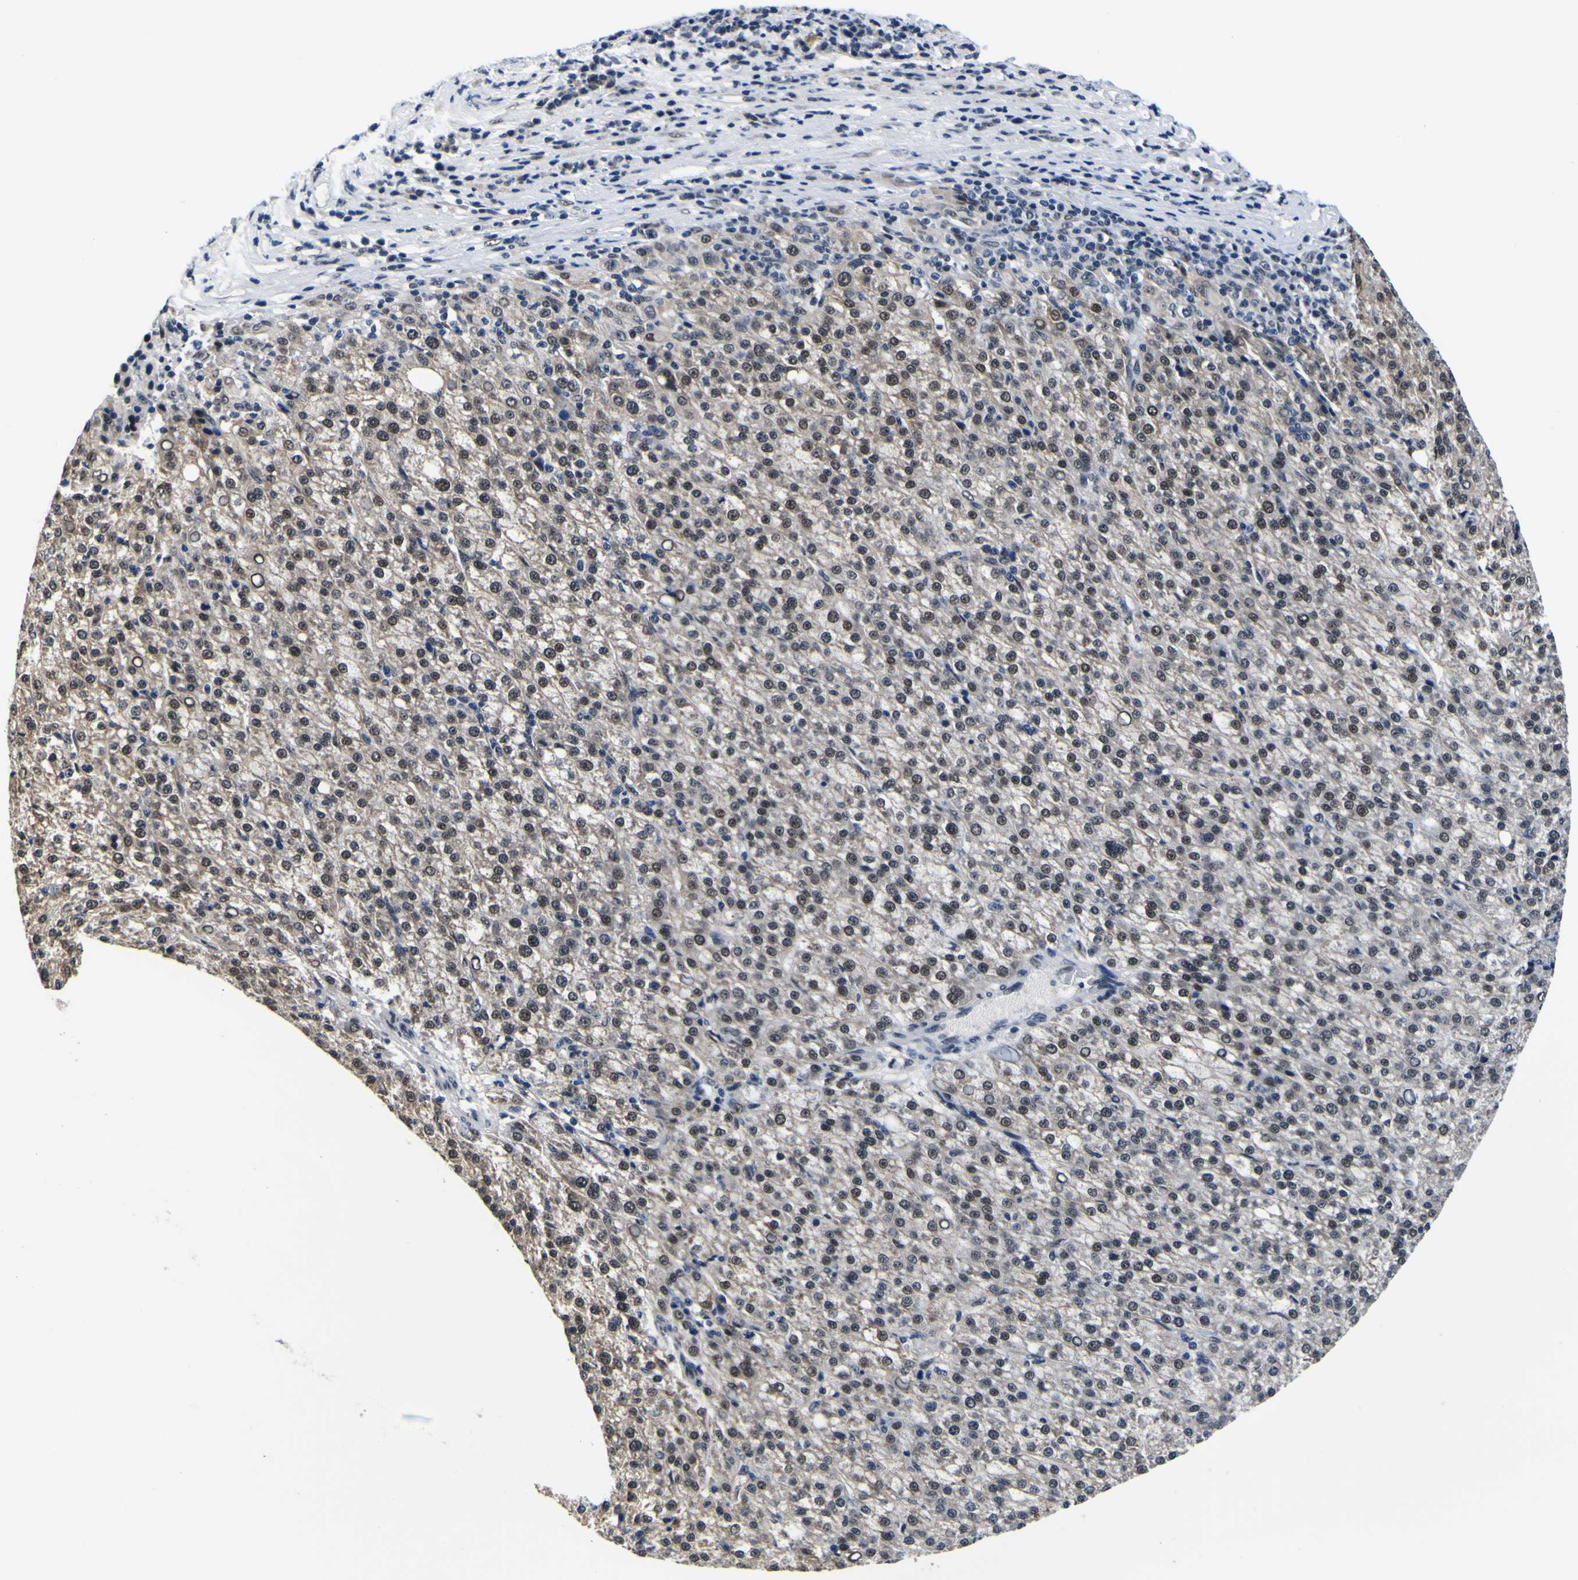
{"staining": {"intensity": "moderate", "quantity": "25%-75%", "location": "nuclear"}, "tissue": "liver cancer", "cell_type": "Tumor cells", "image_type": "cancer", "snomed": [{"axis": "morphology", "description": "Carcinoma, Hepatocellular, NOS"}, {"axis": "topography", "description": "Liver"}], "caption": "Immunohistochemical staining of hepatocellular carcinoma (liver) exhibits medium levels of moderate nuclear protein expression in about 25%-75% of tumor cells.", "gene": "CUL4B", "patient": {"sex": "female", "age": 58}}